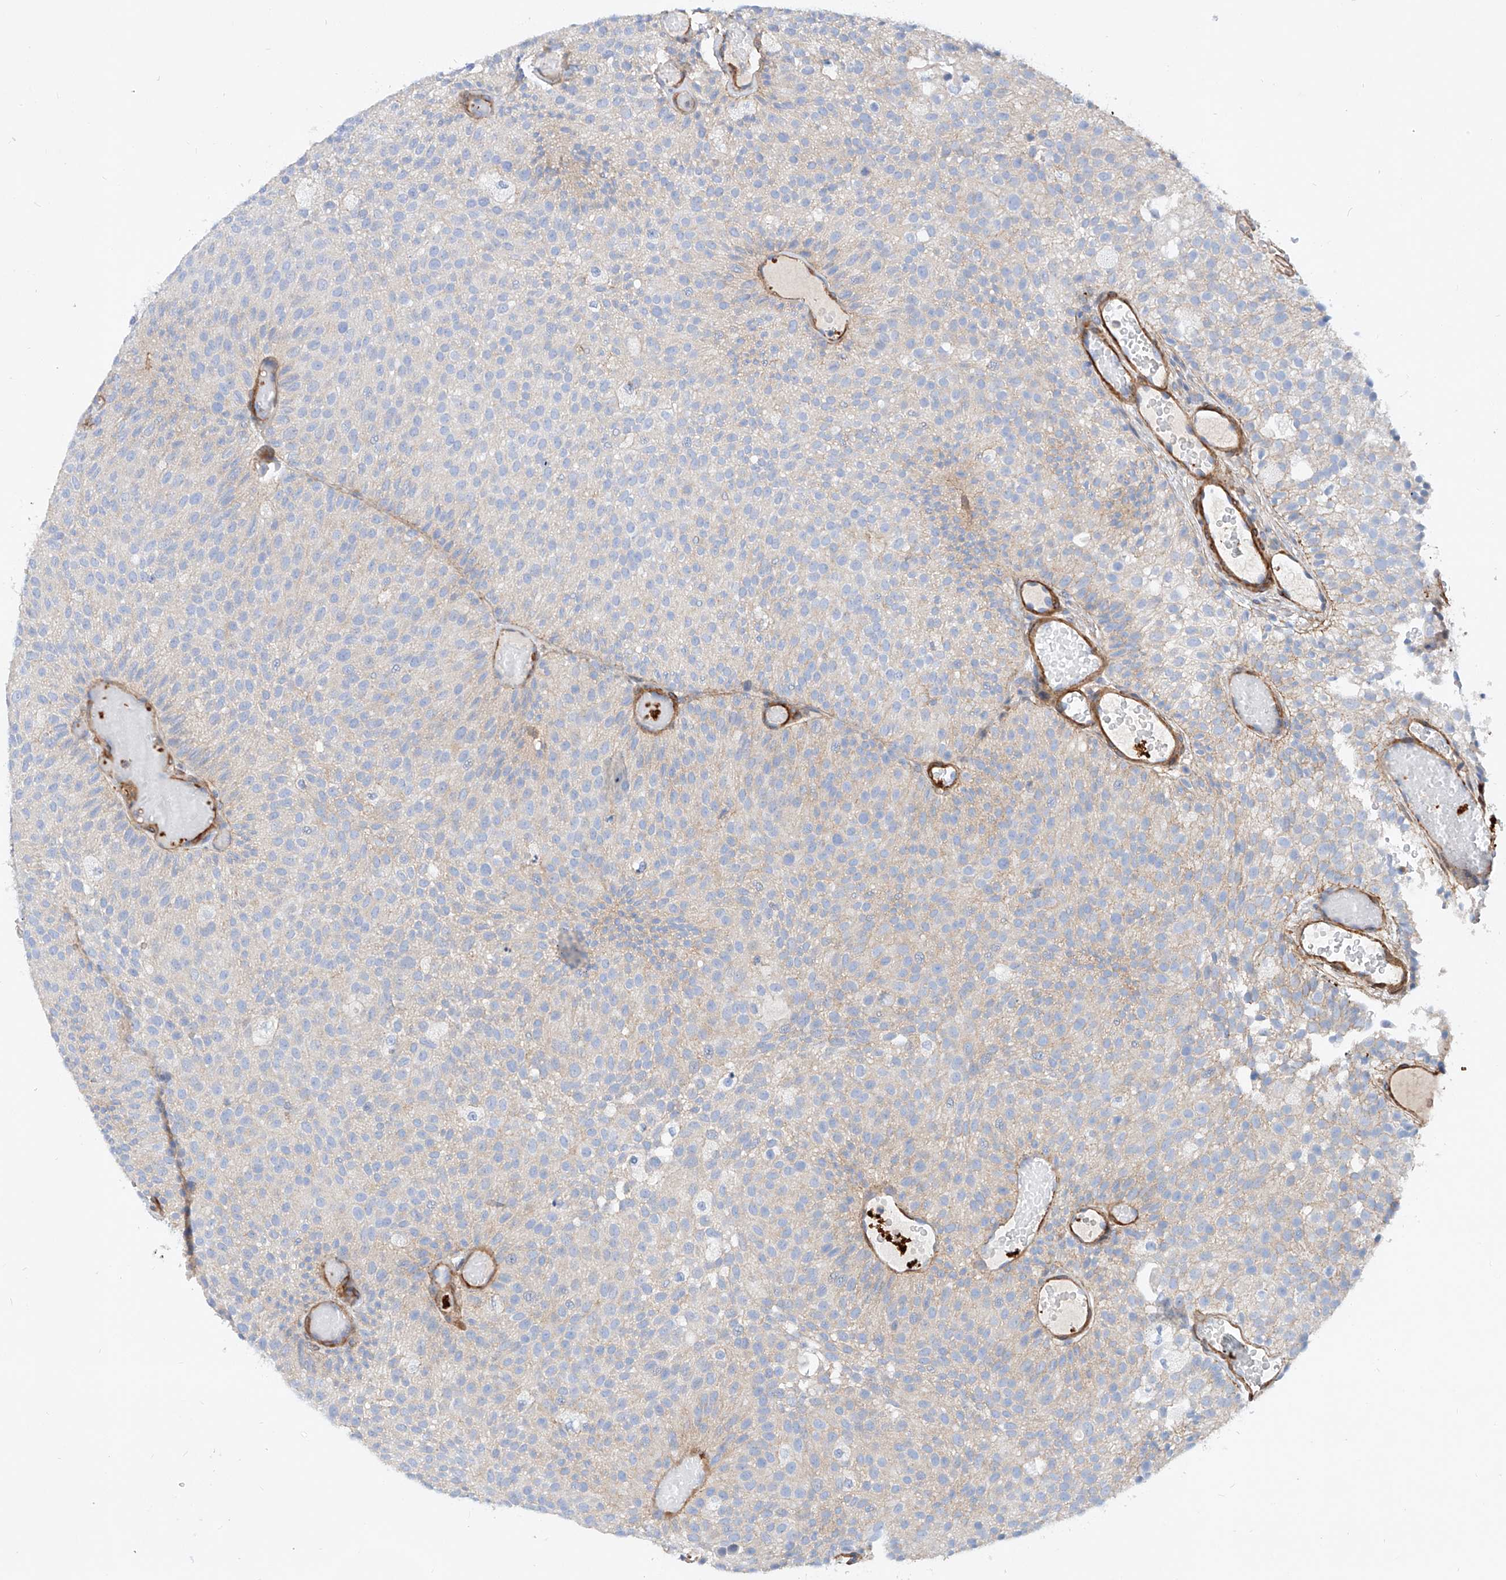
{"staining": {"intensity": "weak", "quantity": "<25%", "location": "cytoplasmic/membranous"}, "tissue": "urothelial cancer", "cell_type": "Tumor cells", "image_type": "cancer", "snomed": [{"axis": "morphology", "description": "Urothelial carcinoma, Low grade"}, {"axis": "topography", "description": "Urinary bladder"}], "caption": "Tumor cells show no significant expression in urothelial cancer. (DAB IHC visualized using brightfield microscopy, high magnification).", "gene": "TAS2R60", "patient": {"sex": "male", "age": 78}}